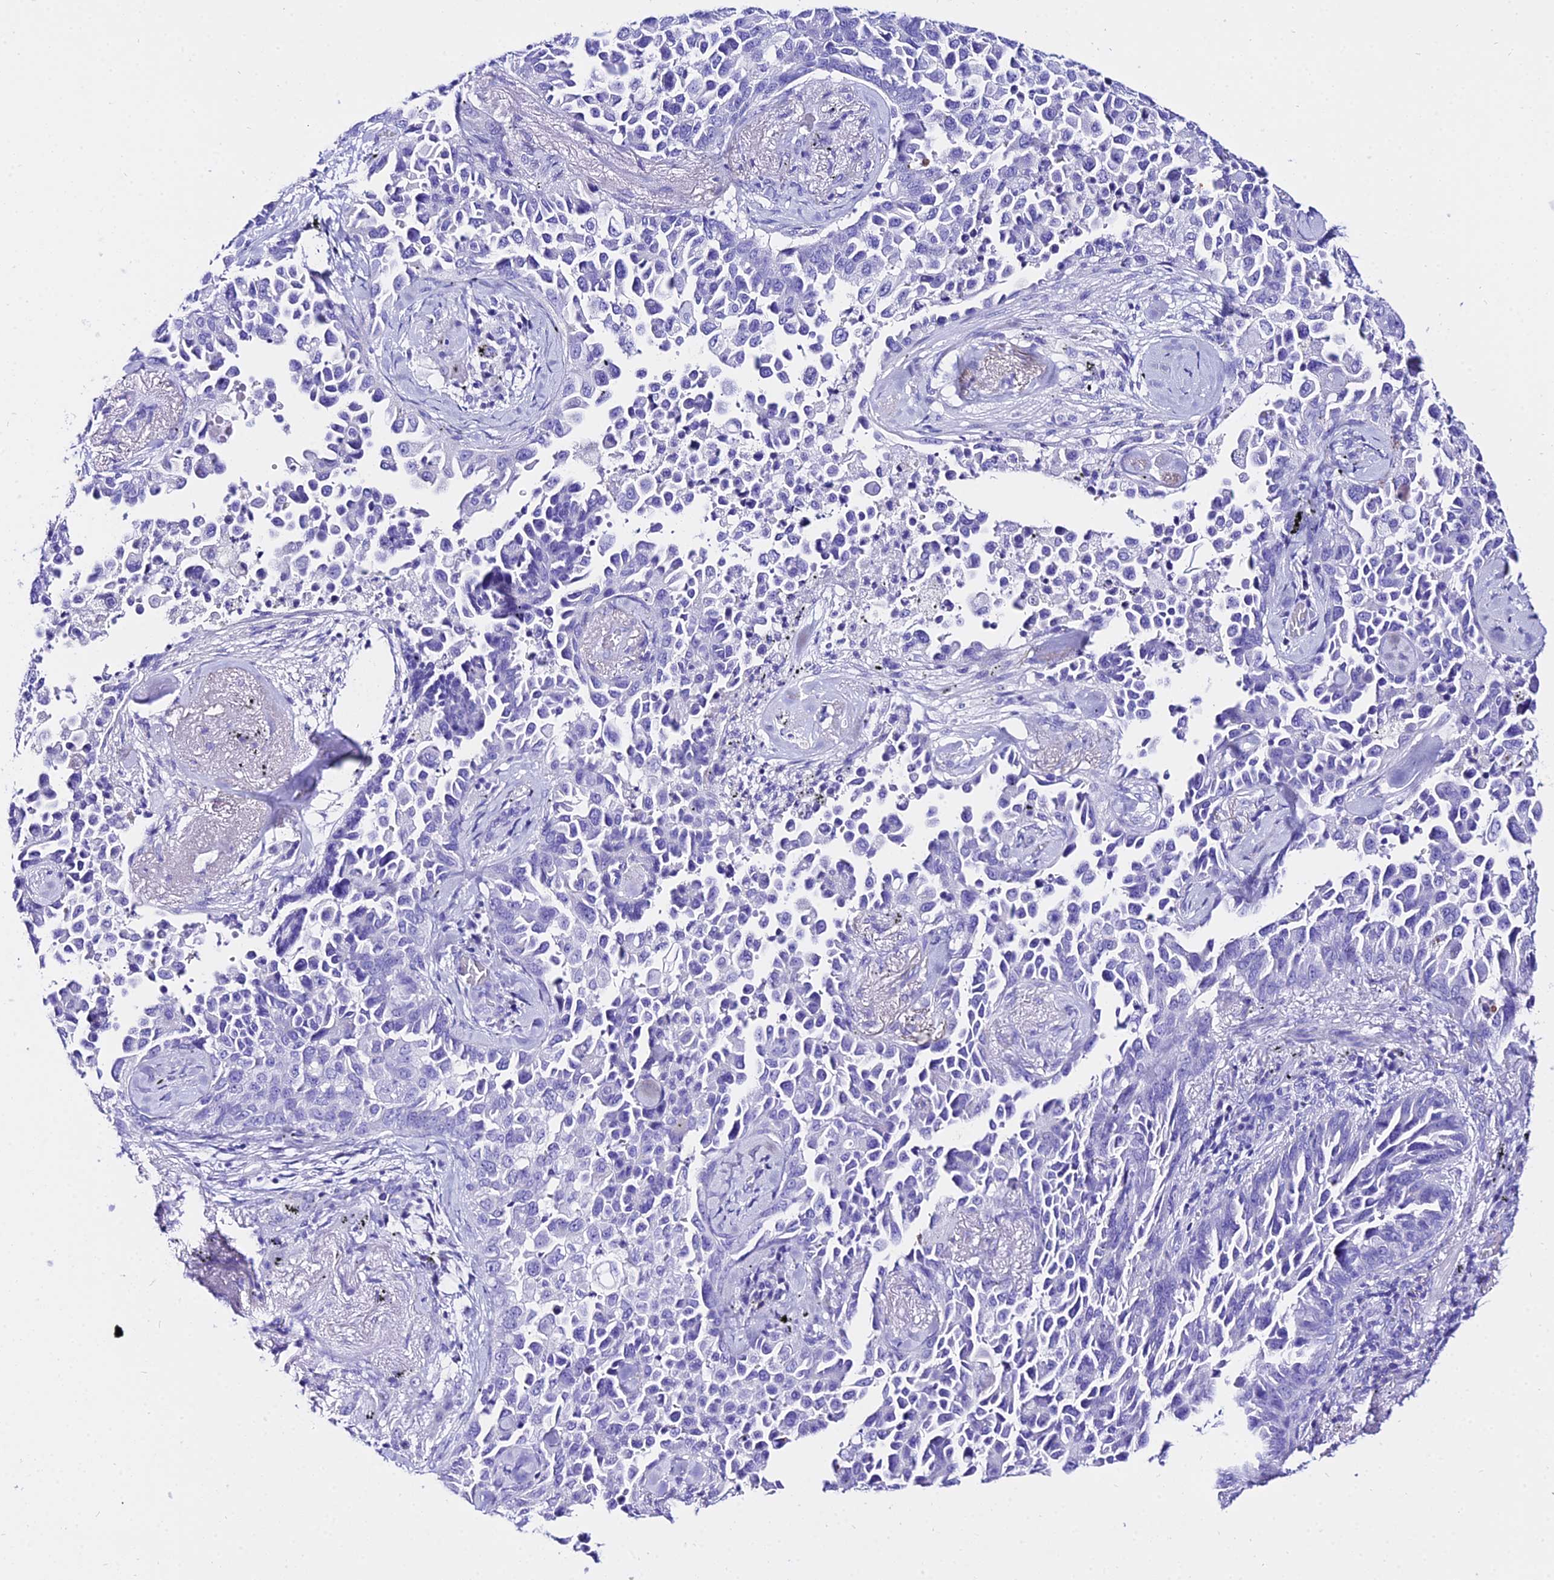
{"staining": {"intensity": "negative", "quantity": "none", "location": "none"}, "tissue": "lung cancer", "cell_type": "Tumor cells", "image_type": "cancer", "snomed": [{"axis": "morphology", "description": "Adenocarcinoma, NOS"}, {"axis": "topography", "description": "Lung"}], "caption": "This photomicrograph is of adenocarcinoma (lung) stained with IHC to label a protein in brown with the nuclei are counter-stained blue. There is no expression in tumor cells.", "gene": "TRMT44", "patient": {"sex": "female", "age": 67}}